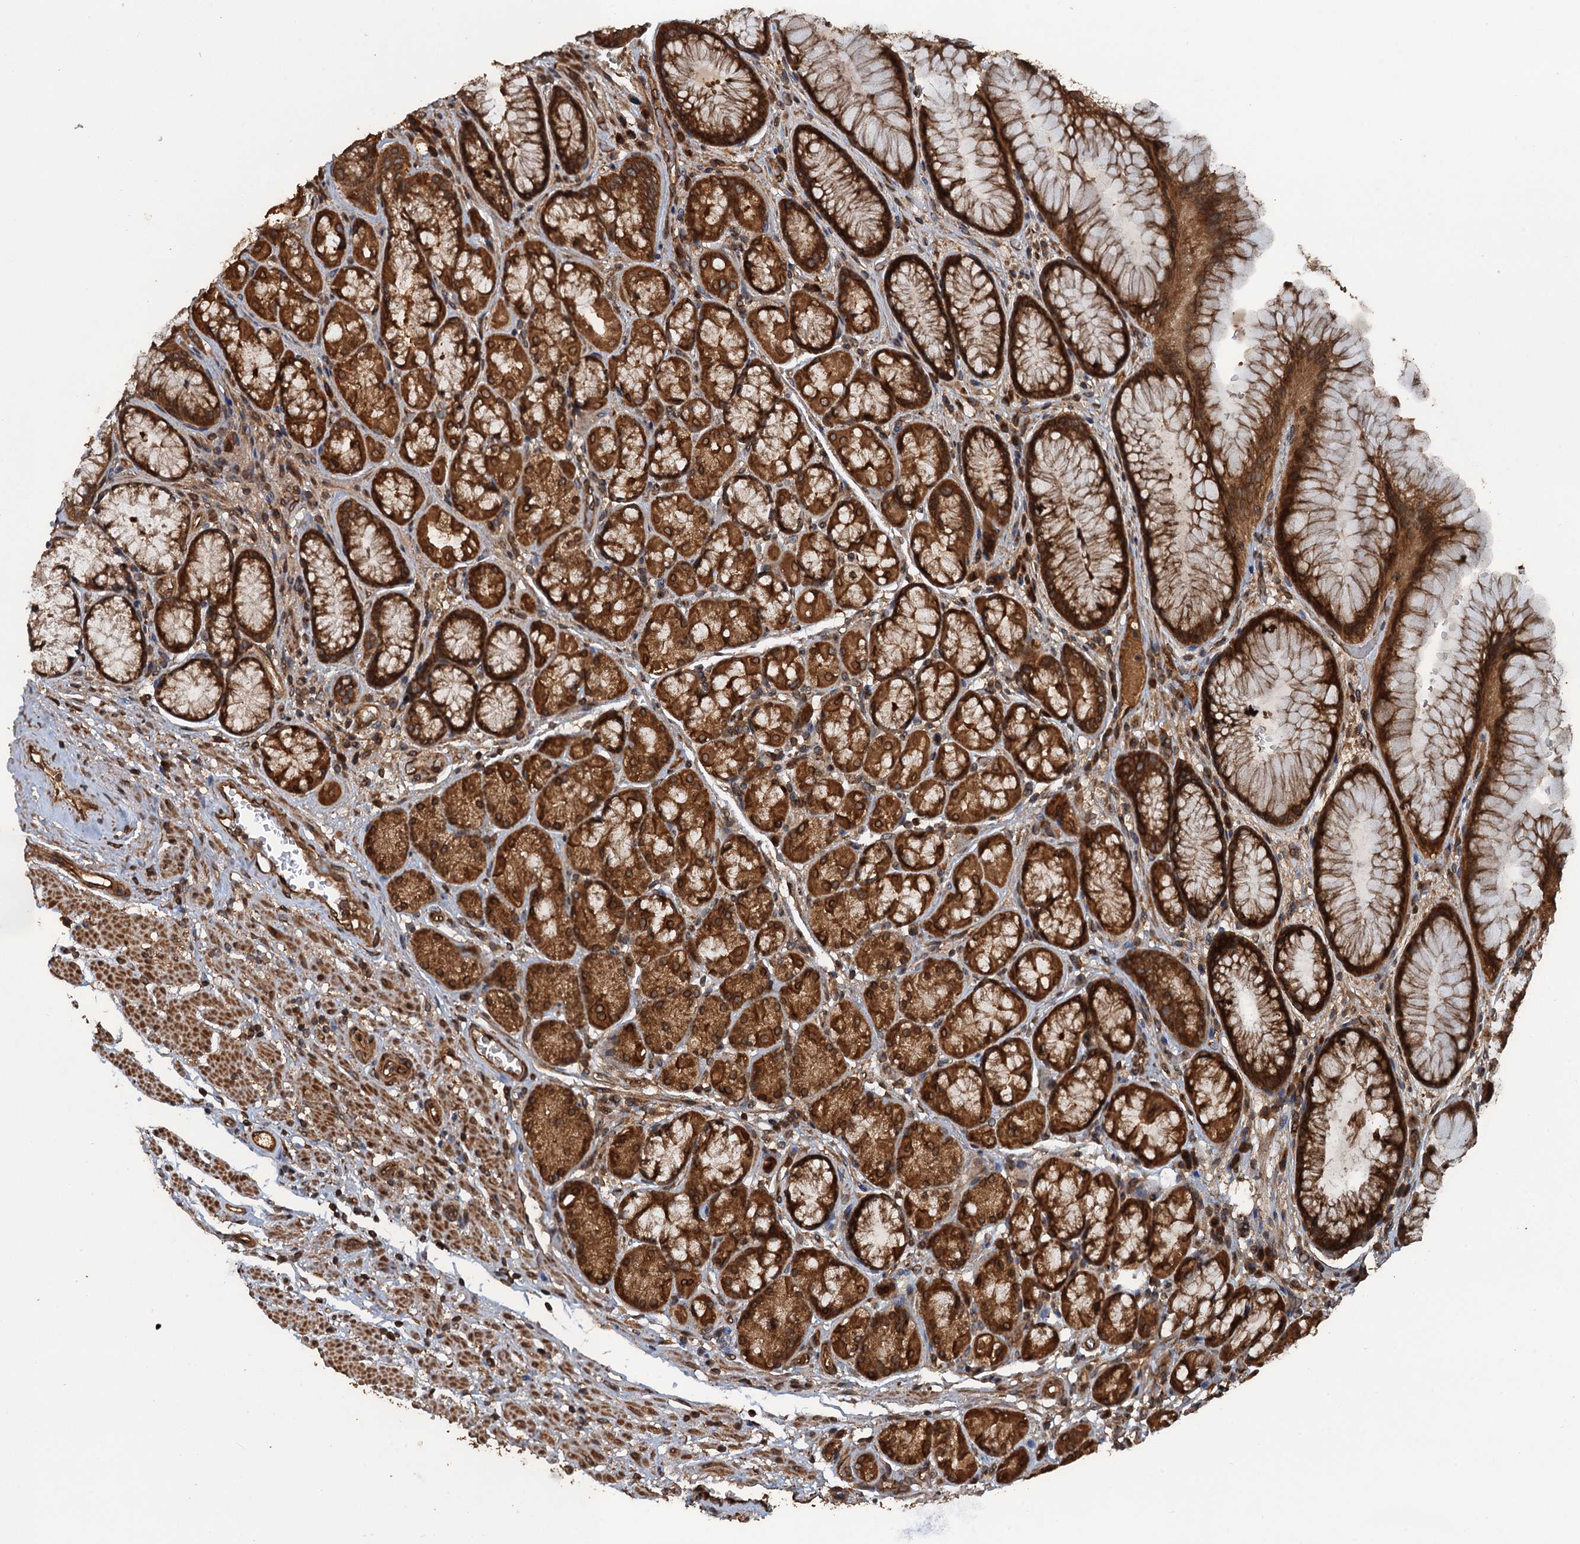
{"staining": {"intensity": "strong", "quantity": ">75%", "location": "cytoplasmic/membranous,nuclear"}, "tissue": "stomach", "cell_type": "Glandular cells", "image_type": "normal", "snomed": [{"axis": "morphology", "description": "Normal tissue, NOS"}, {"axis": "topography", "description": "Stomach"}], "caption": "A histopathology image of stomach stained for a protein exhibits strong cytoplasmic/membranous,nuclear brown staining in glandular cells.", "gene": "GLE1", "patient": {"sex": "male", "age": 63}}